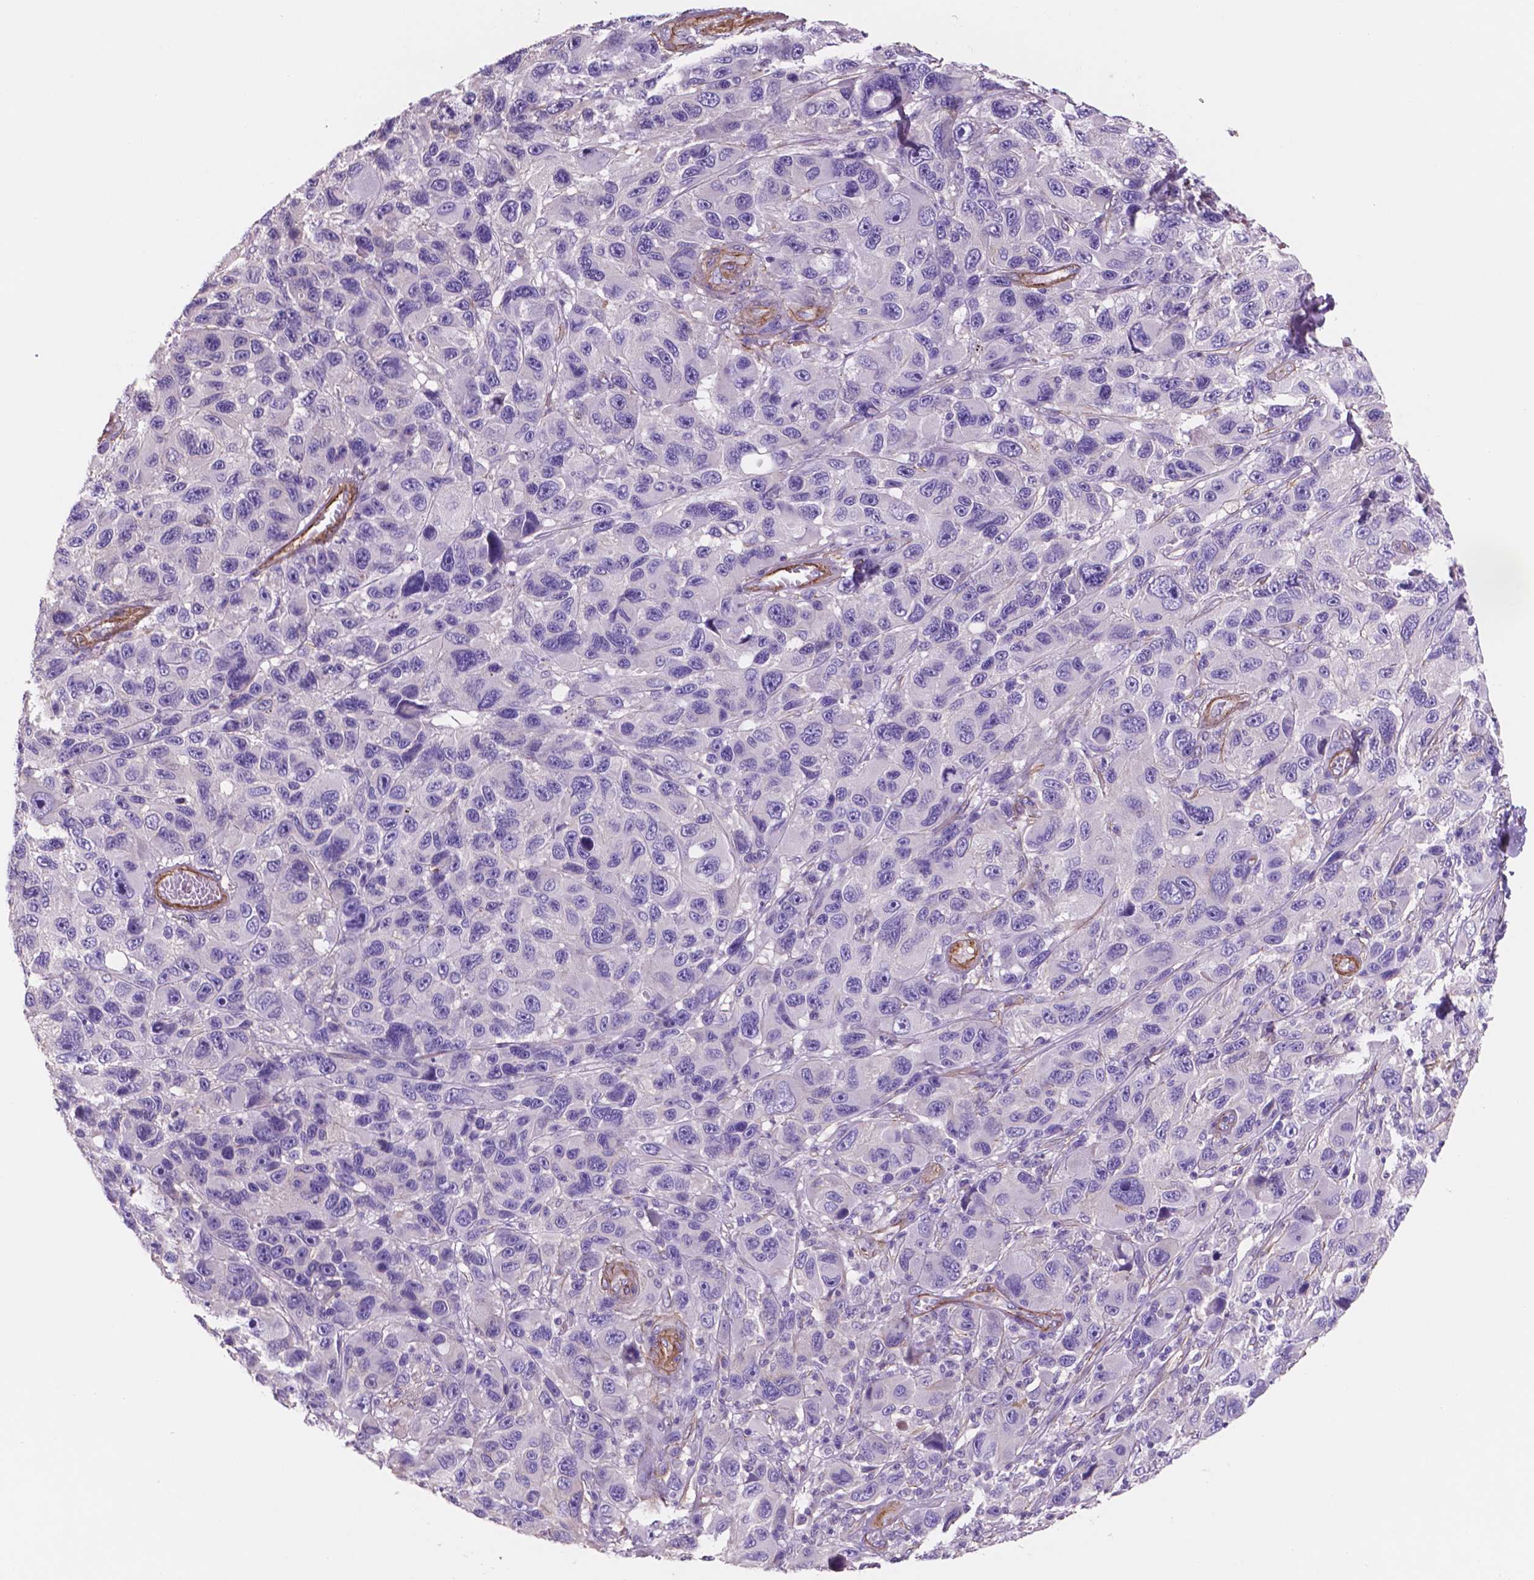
{"staining": {"intensity": "negative", "quantity": "none", "location": "none"}, "tissue": "melanoma", "cell_type": "Tumor cells", "image_type": "cancer", "snomed": [{"axis": "morphology", "description": "Malignant melanoma, NOS"}, {"axis": "topography", "description": "Skin"}], "caption": "Histopathology image shows no significant protein expression in tumor cells of malignant melanoma. (Stains: DAB (3,3'-diaminobenzidine) IHC with hematoxylin counter stain, Microscopy: brightfield microscopy at high magnification).", "gene": "TOR2A", "patient": {"sex": "male", "age": 53}}